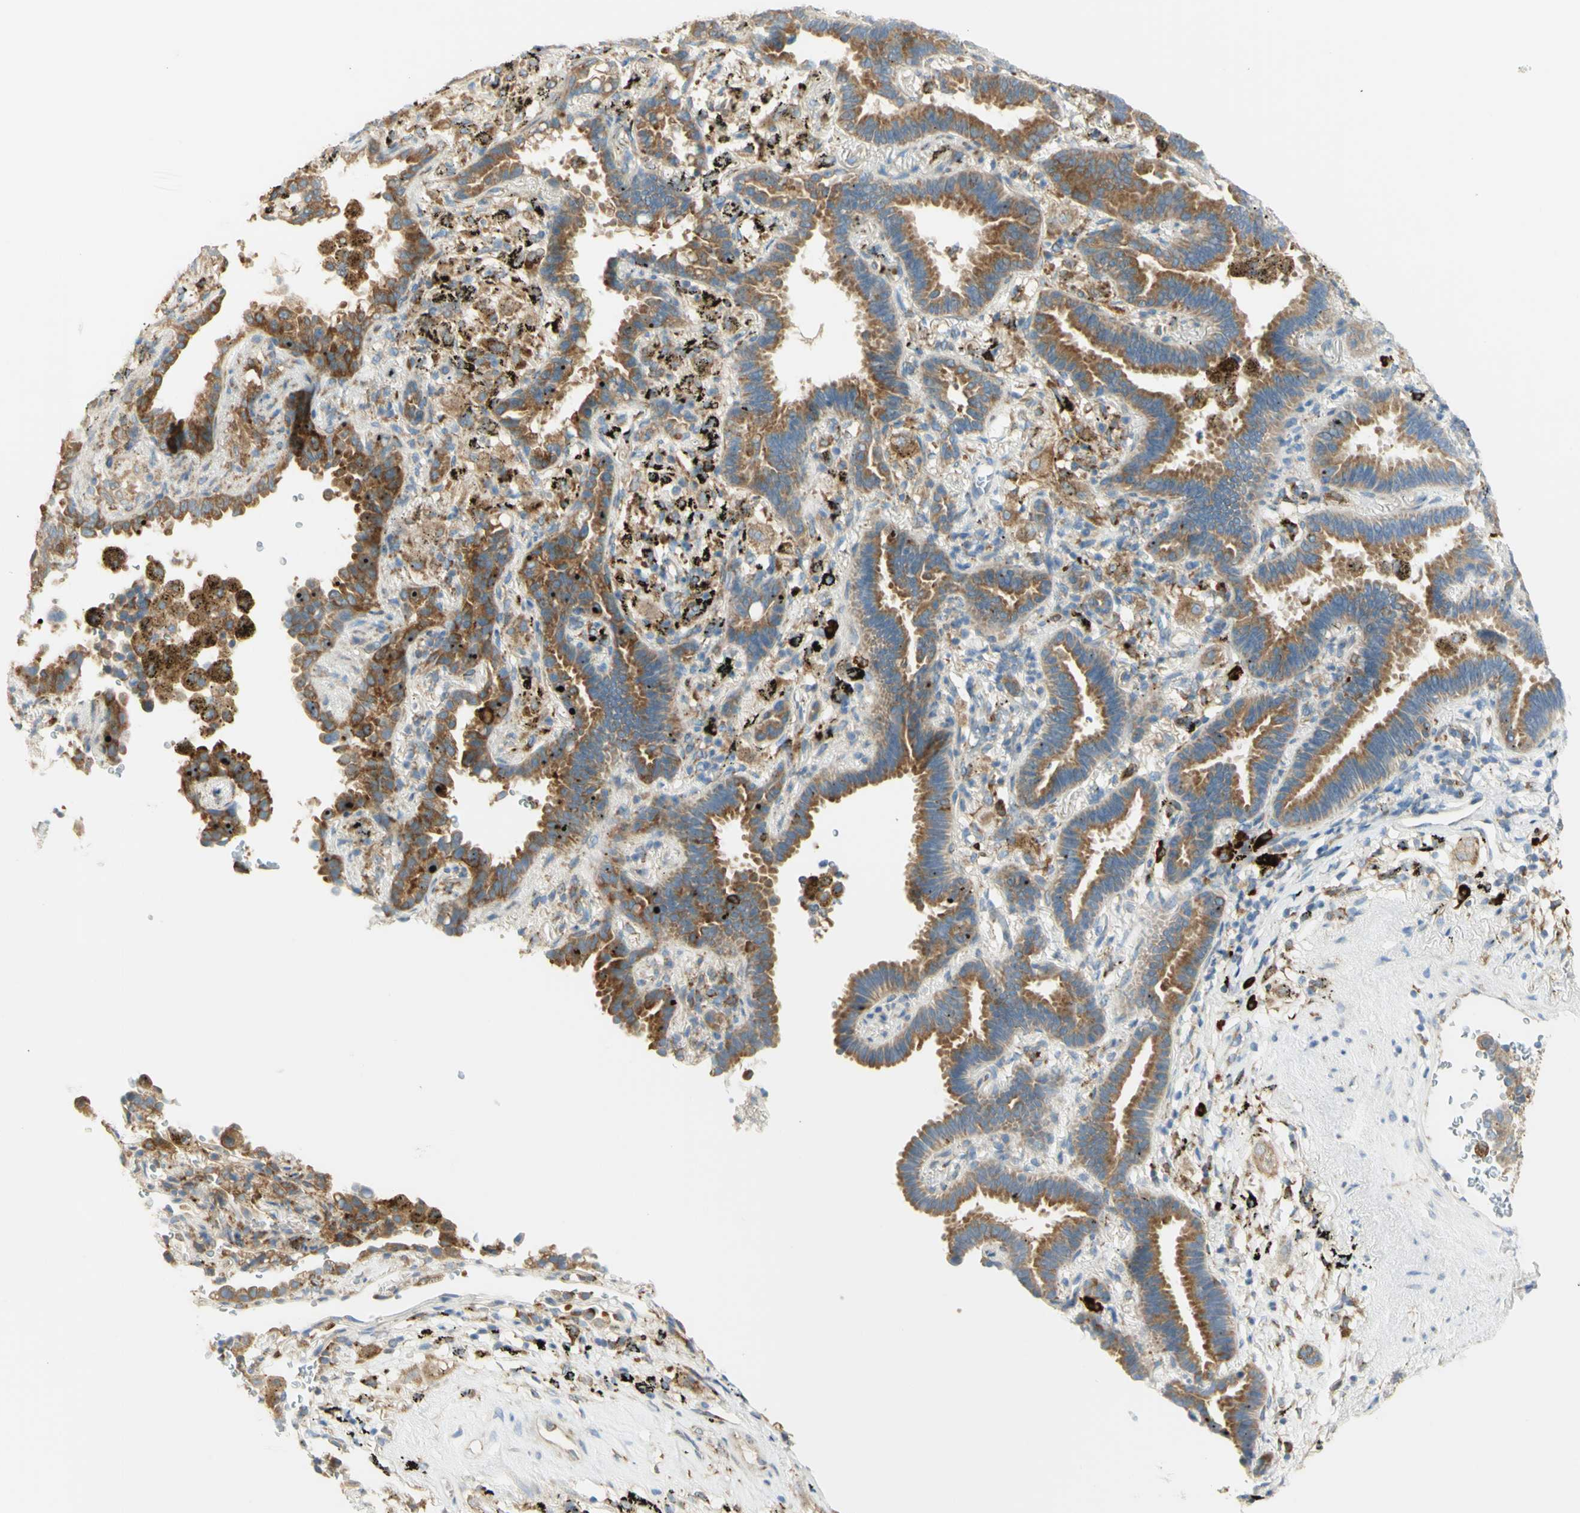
{"staining": {"intensity": "moderate", "quantity": ">75%", "location": "cytoplasmic/membranous"}, "tissue": "lung cancer", "cell_type": "Tumor cells", "image_type": "cancer", "snomed": [{"axis": "morphology", "description": "Normal tissue, NOS"}, {"axis": "morphology", "description": "Adenocarcinoma, NOS"}, {"axis": "topography", "description": "Lung"}], "caption": "The histopathology image demonstrates immunohistochemical staining of lung cancer. There is moderate cytoplasmic/membranous staining is seen in about >75% of tumor cells.", "gene": "MANF", "patient": {"sex": "male", "age": 59}}